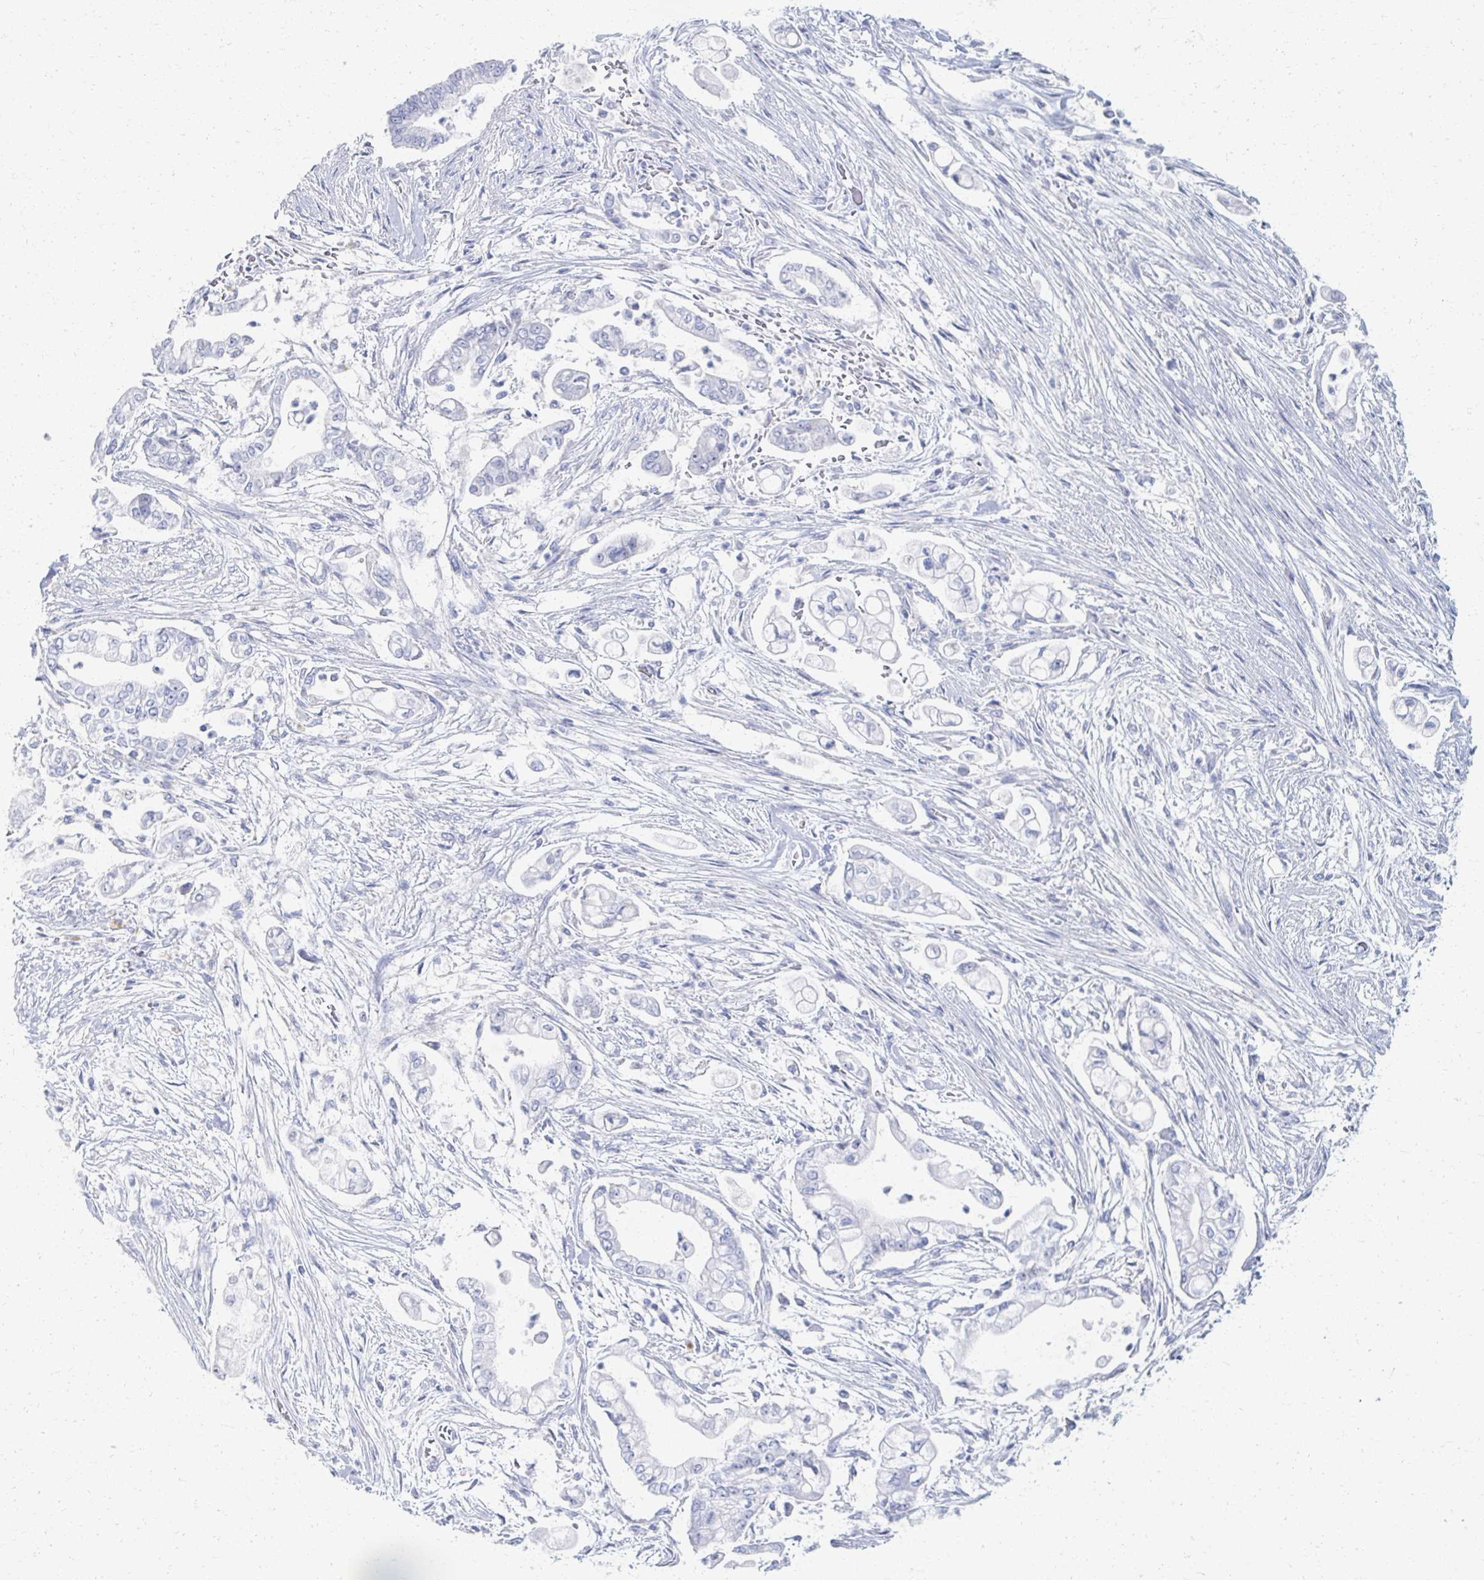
{"staining": {"intensity": "negative", "quantity": "none", "location": "none"}, "tissue": "pancreatic cancer", "cell_type": "Tumor cells", "image_type": "cancer", "snomed": [{"axis": "morphology", "description": "Adenocarcinoma, NOS"}, {"axis": "topography", "description": "Pancreas"}], "caption": "High power microscopy micrograph of an immunohistochemistry (IHC) image of pancreatic adenocarcinoma, revealing no significant staining in tumor cells.", "gene": "PRR20A", "patient": {"sex": "female", "age": 69}}